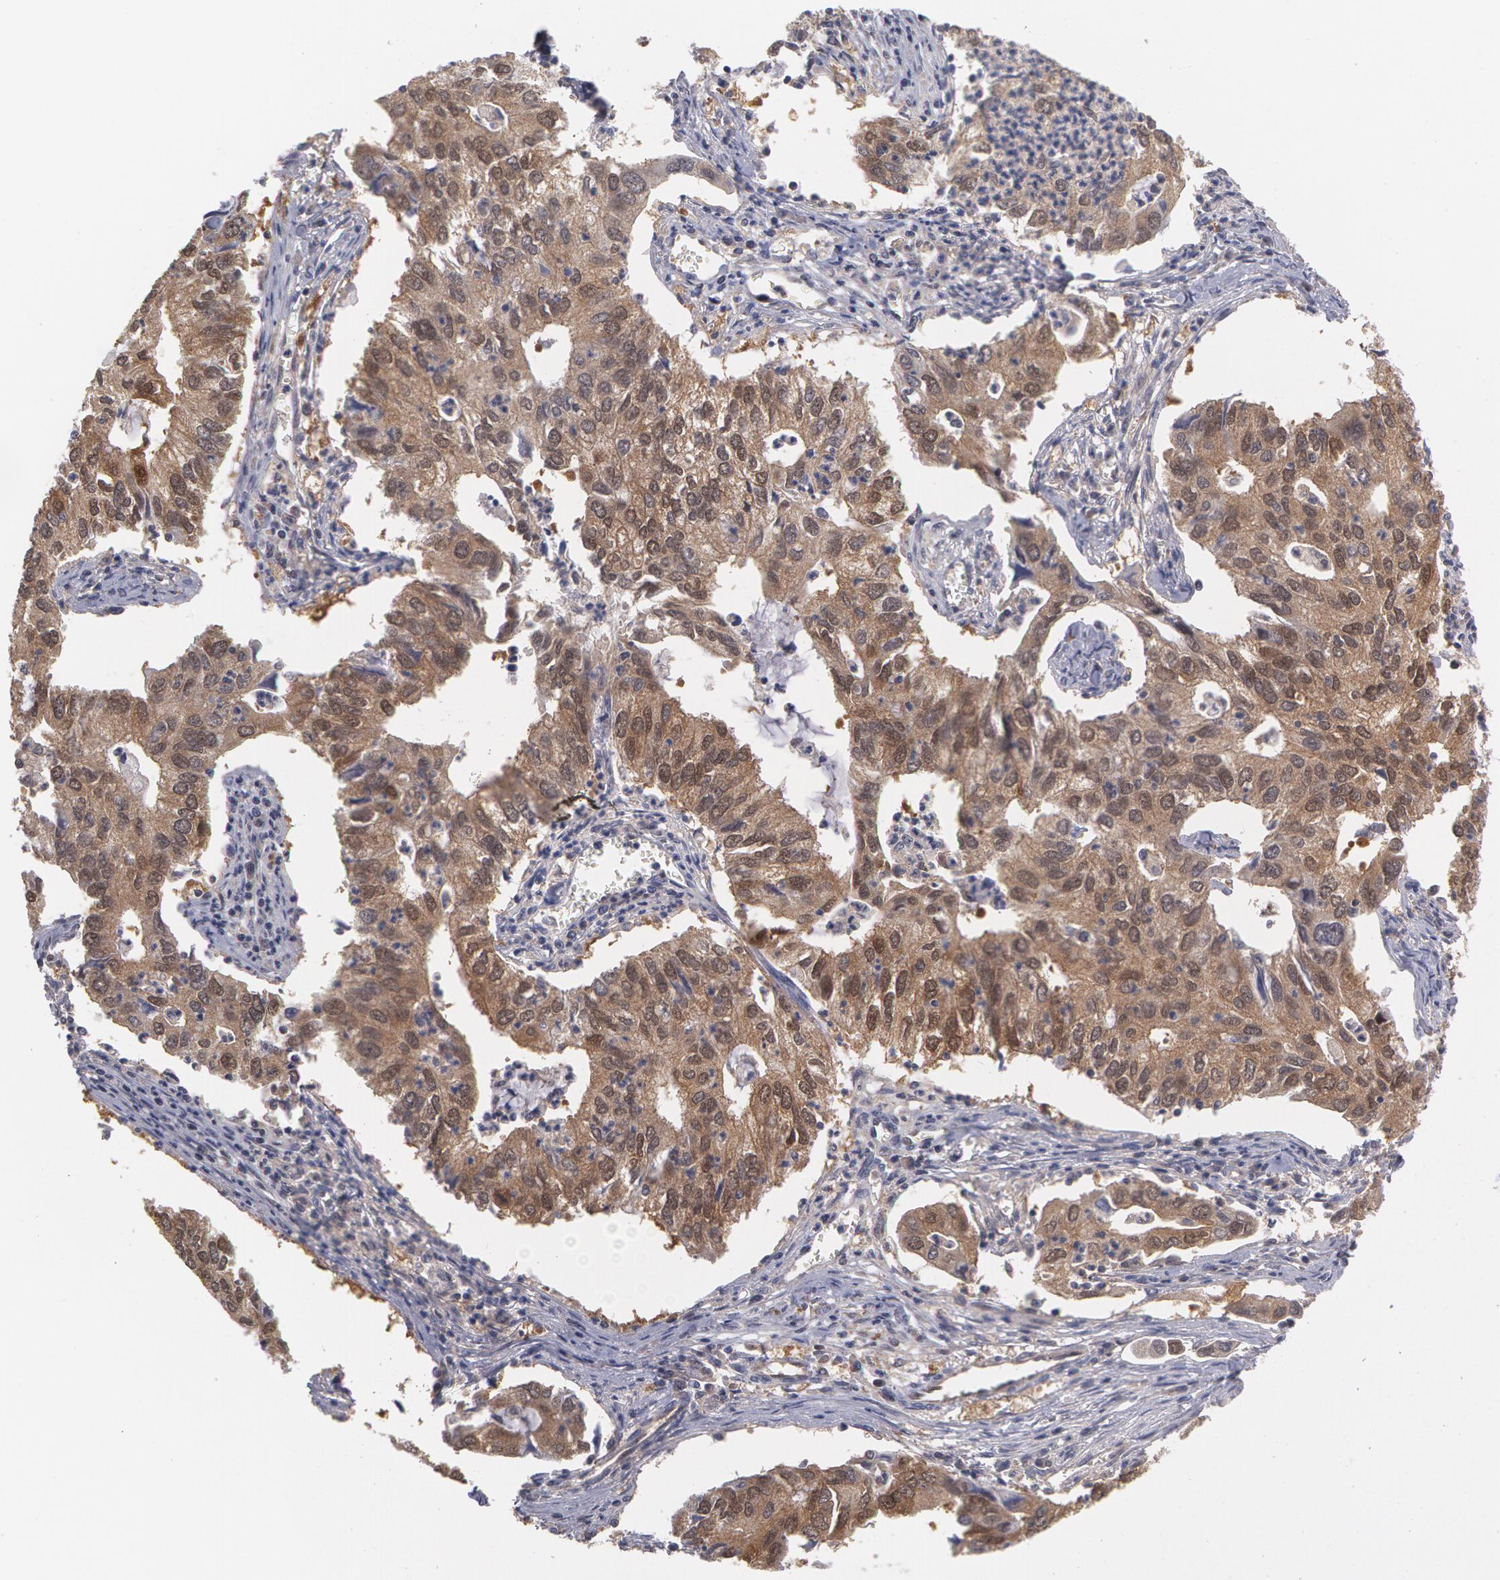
{"staining": {"intensity": "moderate", "quantity": ">75%", "location": "cytoplasmic/membranous,nuclear"}, "tissue": "lung cancer", "cell_type": "Tumor cells", "image_type": "cancer", "snomed": [{"axis": "morphology", "description": "Adenocarcinoma, NOS"}, {"axis": "topography", "description": "Lung"}], "caption": "Lung adenocarcinoma stained with a protein marker exhibits moderate staining in tumor cells.", "gene": "TXNRD1", "patient": {"sex": "male", "age": 48}}